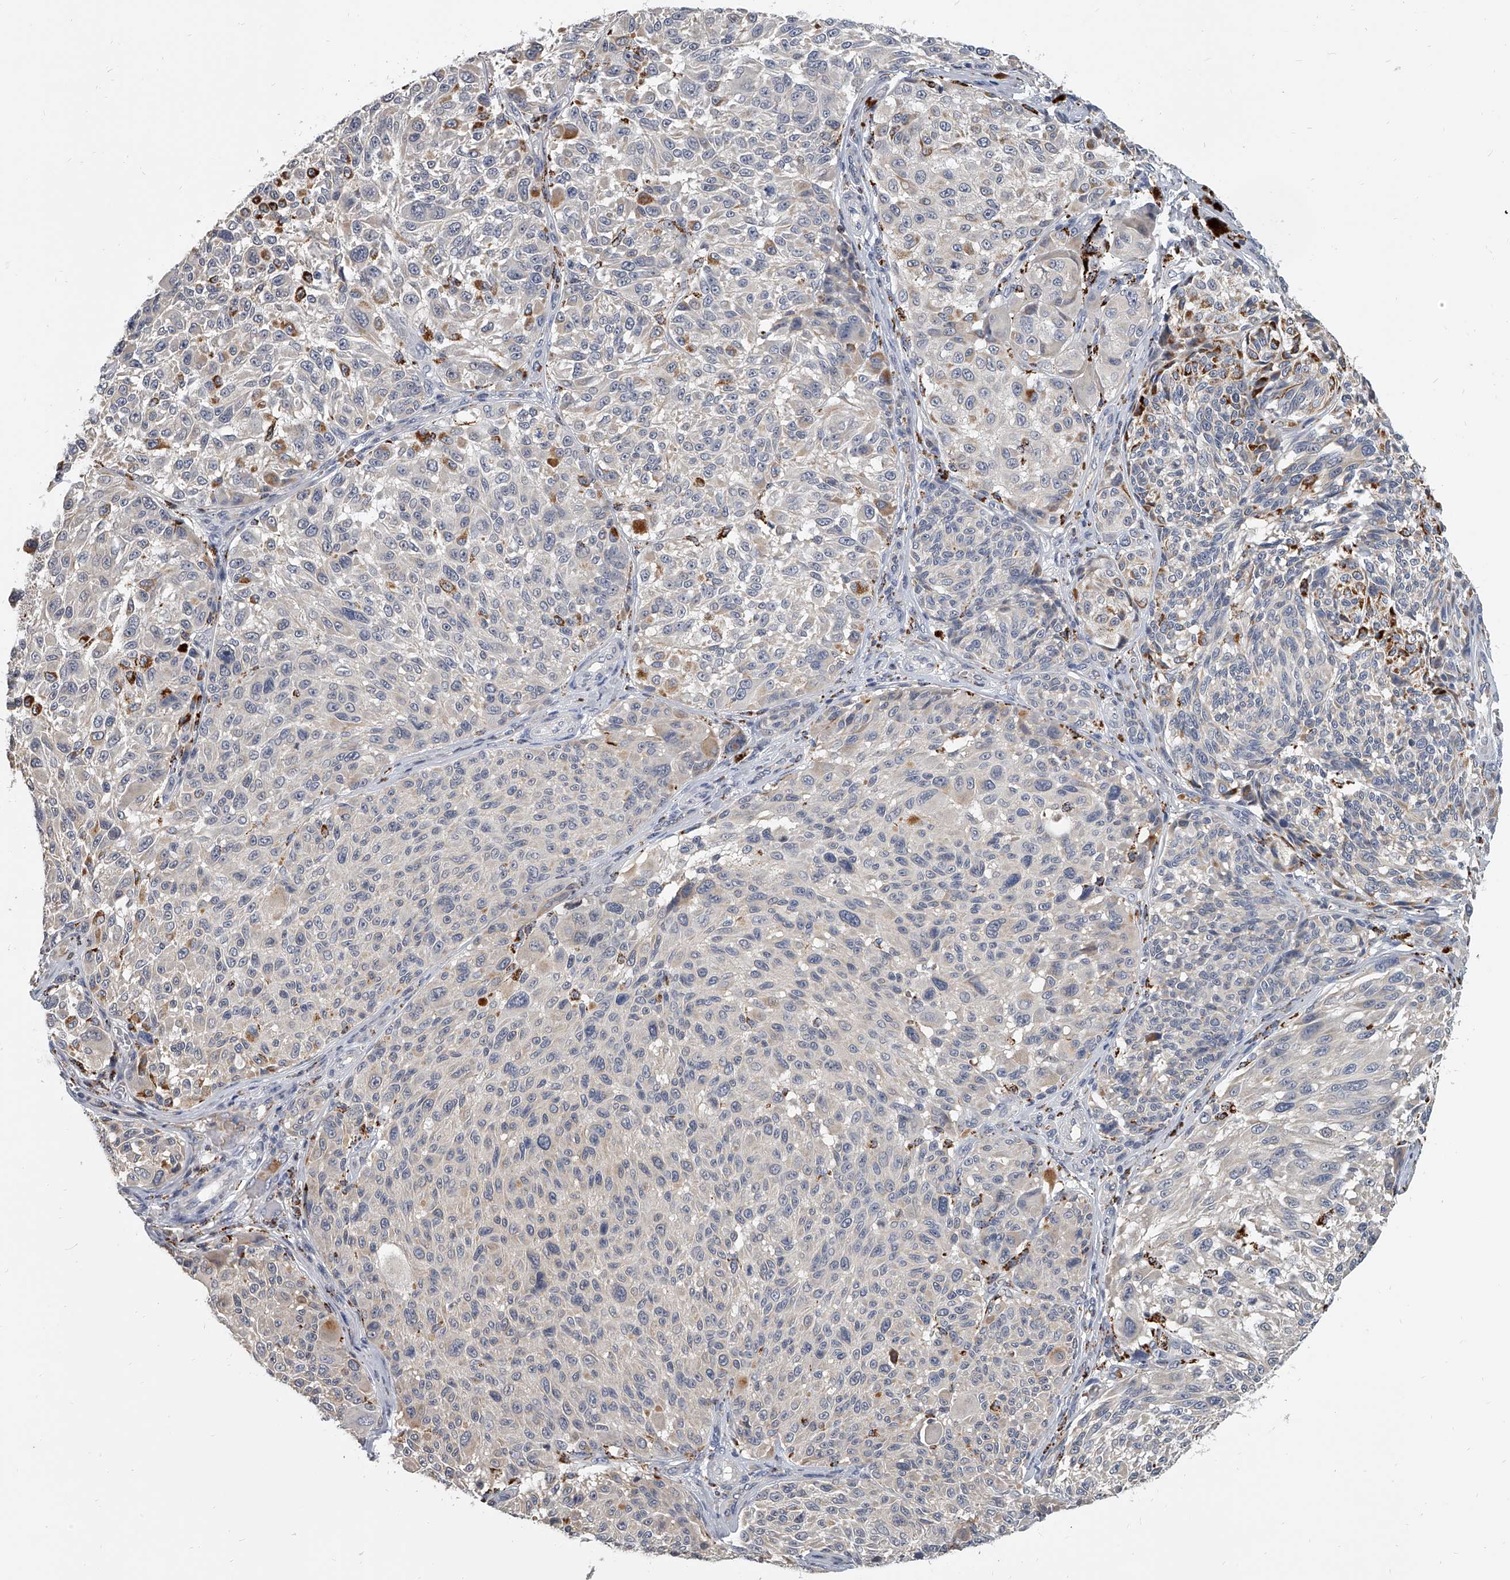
{"staining": {"intensity": "negative", "quantity": "none", "location": "none"}, "tissue": "melanoma", "cell_type": "Tumor cells", "image_type": "cancer", "snomed": [{"axis": "morphology", "description": "Malignant melanoma, NOS"}, {"axis": "topography", "description": "Skin"}], "caption": "Immunohistochemistry (IHC) micrograph of melanoma stained for a protein (brown), which reveals no positivity in tumor cells.", "gene": "KLHL7", "patient": {"sex": "male", "age": 83}}